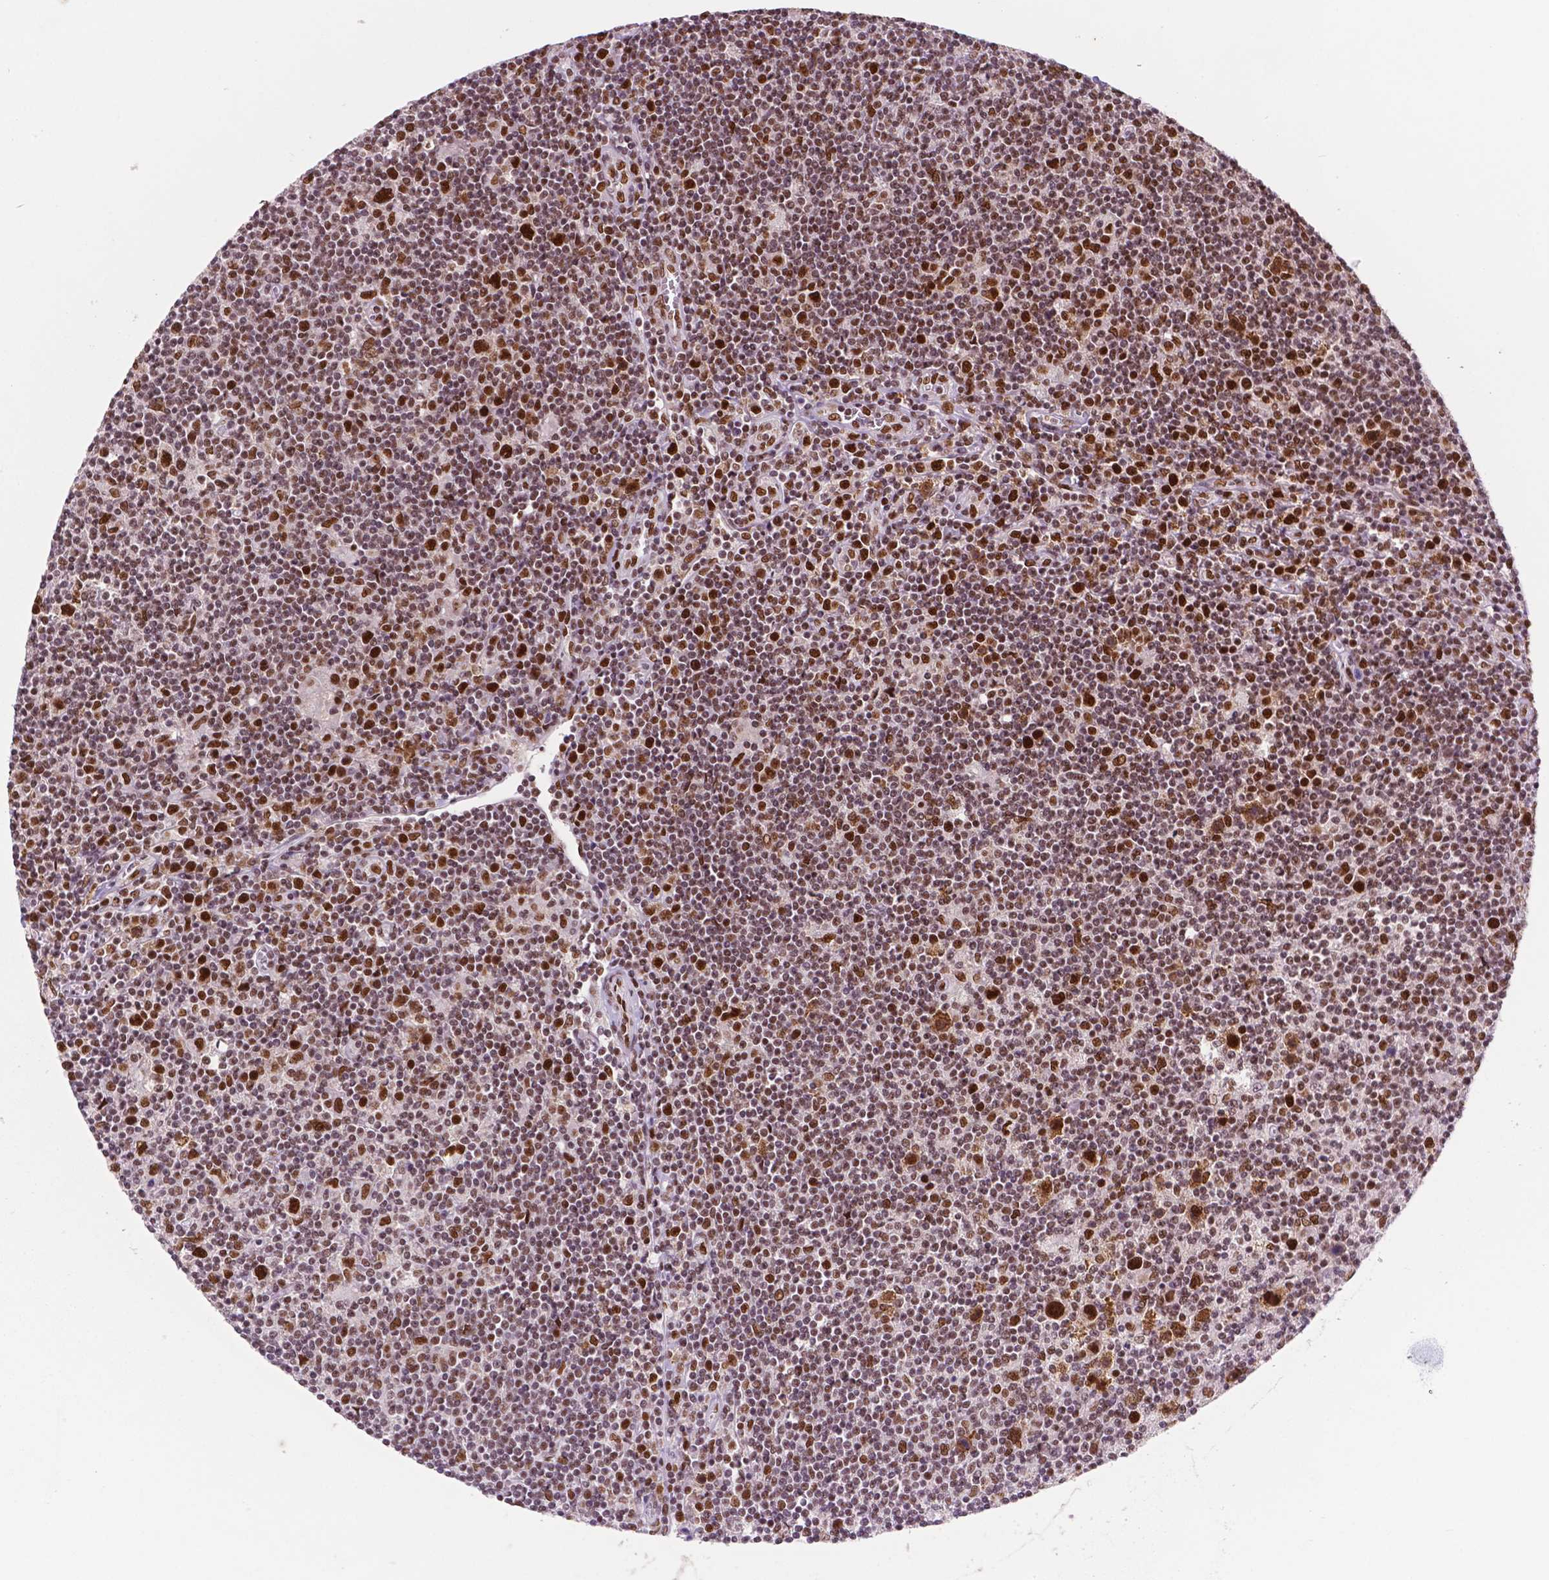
{"staining": {"intensity": "moderate", "quantity": ">75%", "location": "nuclear"}, "tissue": "lymphoma", "cell_type": "Tumor cells", "image_type": "cancer", "snomed": [{"axis": "morphology", "description": "Hodgkin's disease, NOS"}, {"axis": "topography", "description": "Lymph node"}], "caption": "Protein expression analysis of Hodgkin's disease displays moderate nuclear positivity in approximately >75% of tumor cells.", "gene": "MLH1", "patient": {"sex": "male", "age": 40}}